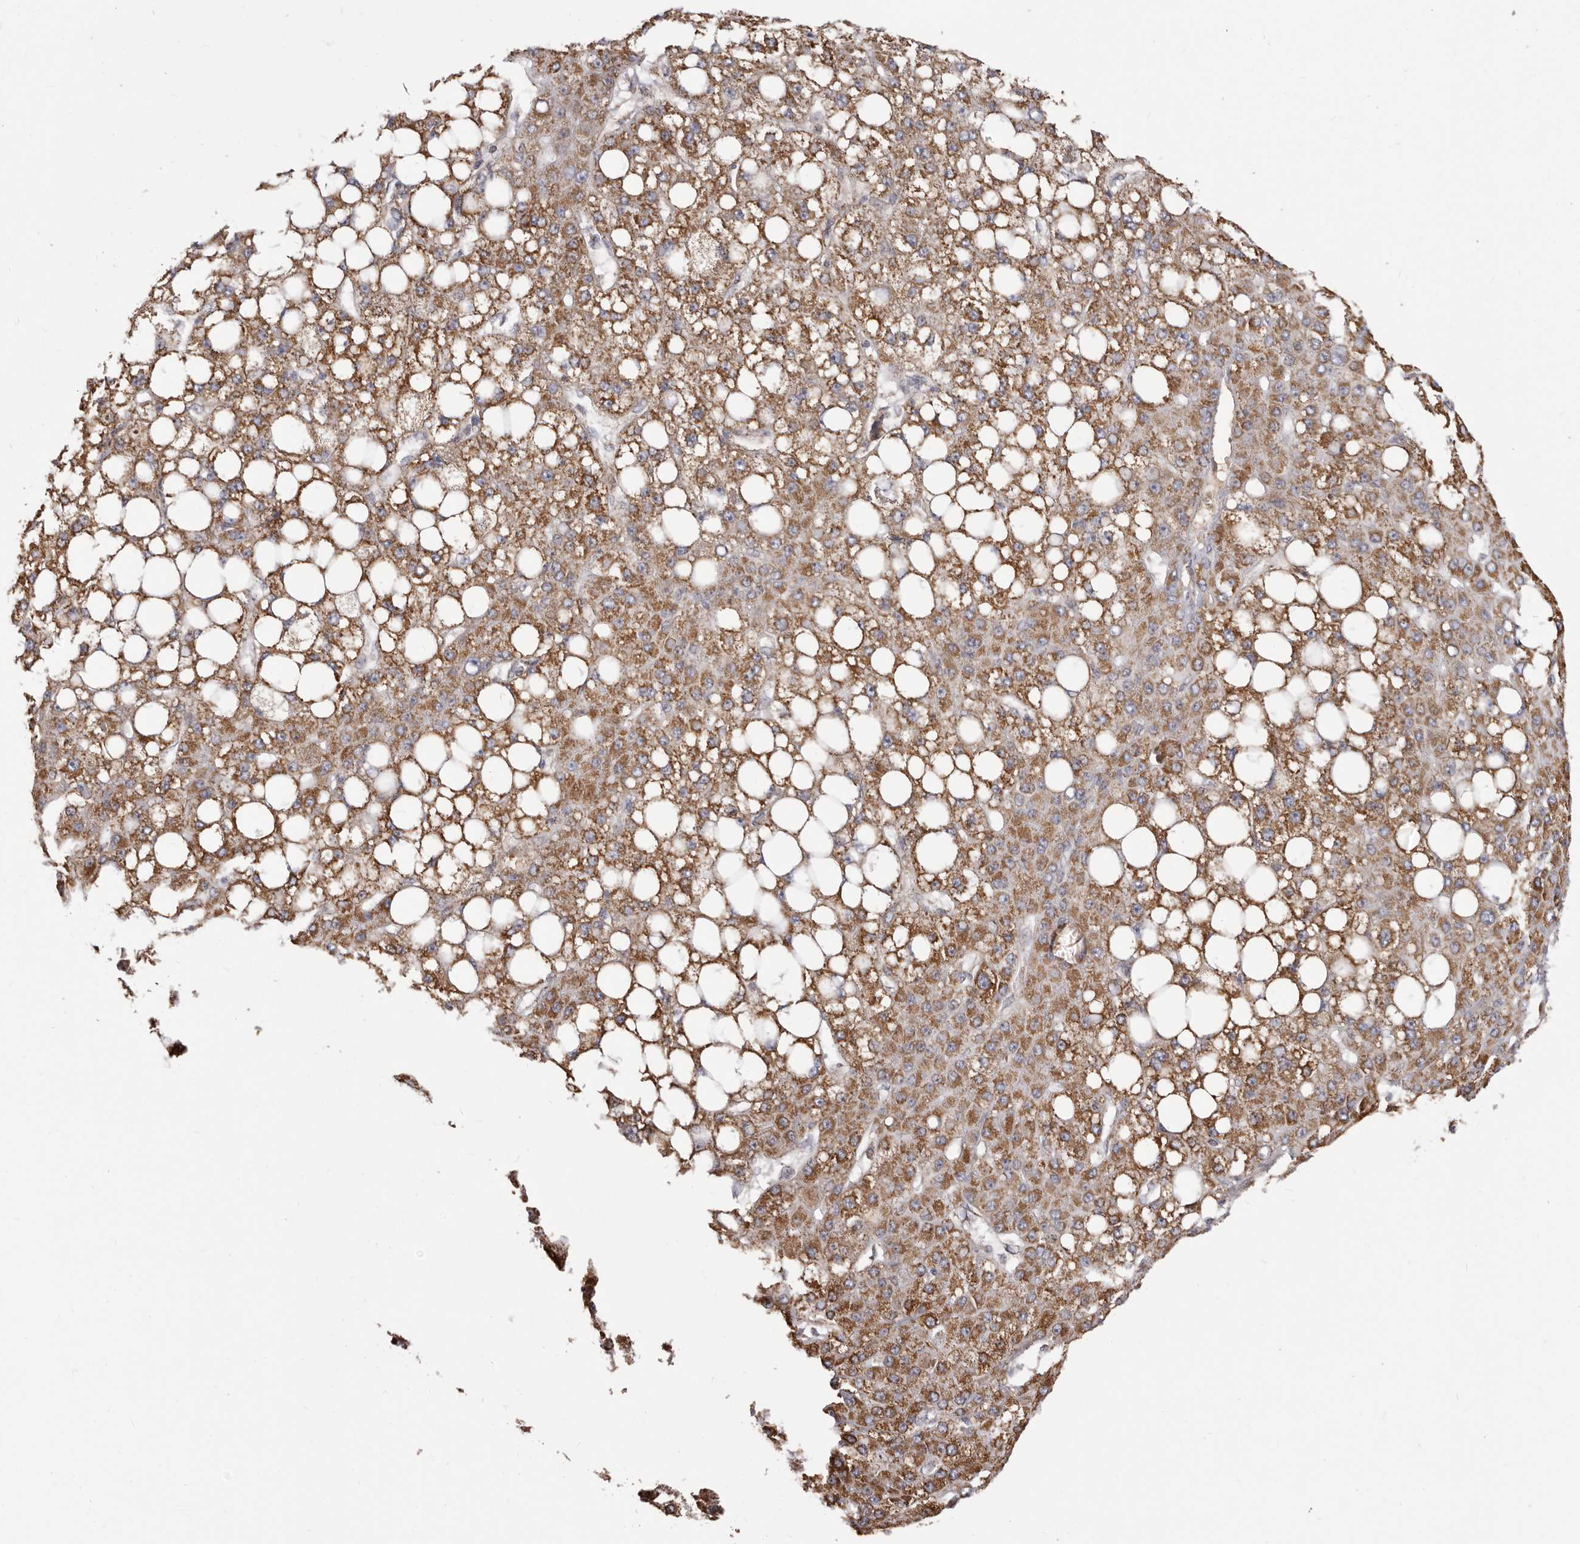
{"staining": {"intensity": "strong", "quantity": ">75%", "location": "cytoplasmic/membranous"}, "tissue": "liver cancer", "cell_type": "Tumor cells", "image_type": "cancer", "snomed": [{"axis": "morphology", "description": "Carcinoma, Hepatocellular, NOS"}, {"axis": "topography", "description": "Liver"}], "caption": "IHC (DAB) staining of human liver hepatocellular carcinoma demonstrates strong cytoplasmic/membranous protein staining in about >75% of tumor cells.", "gene": "CHRM2", "patient": {"sex": "male", "age": 67}}